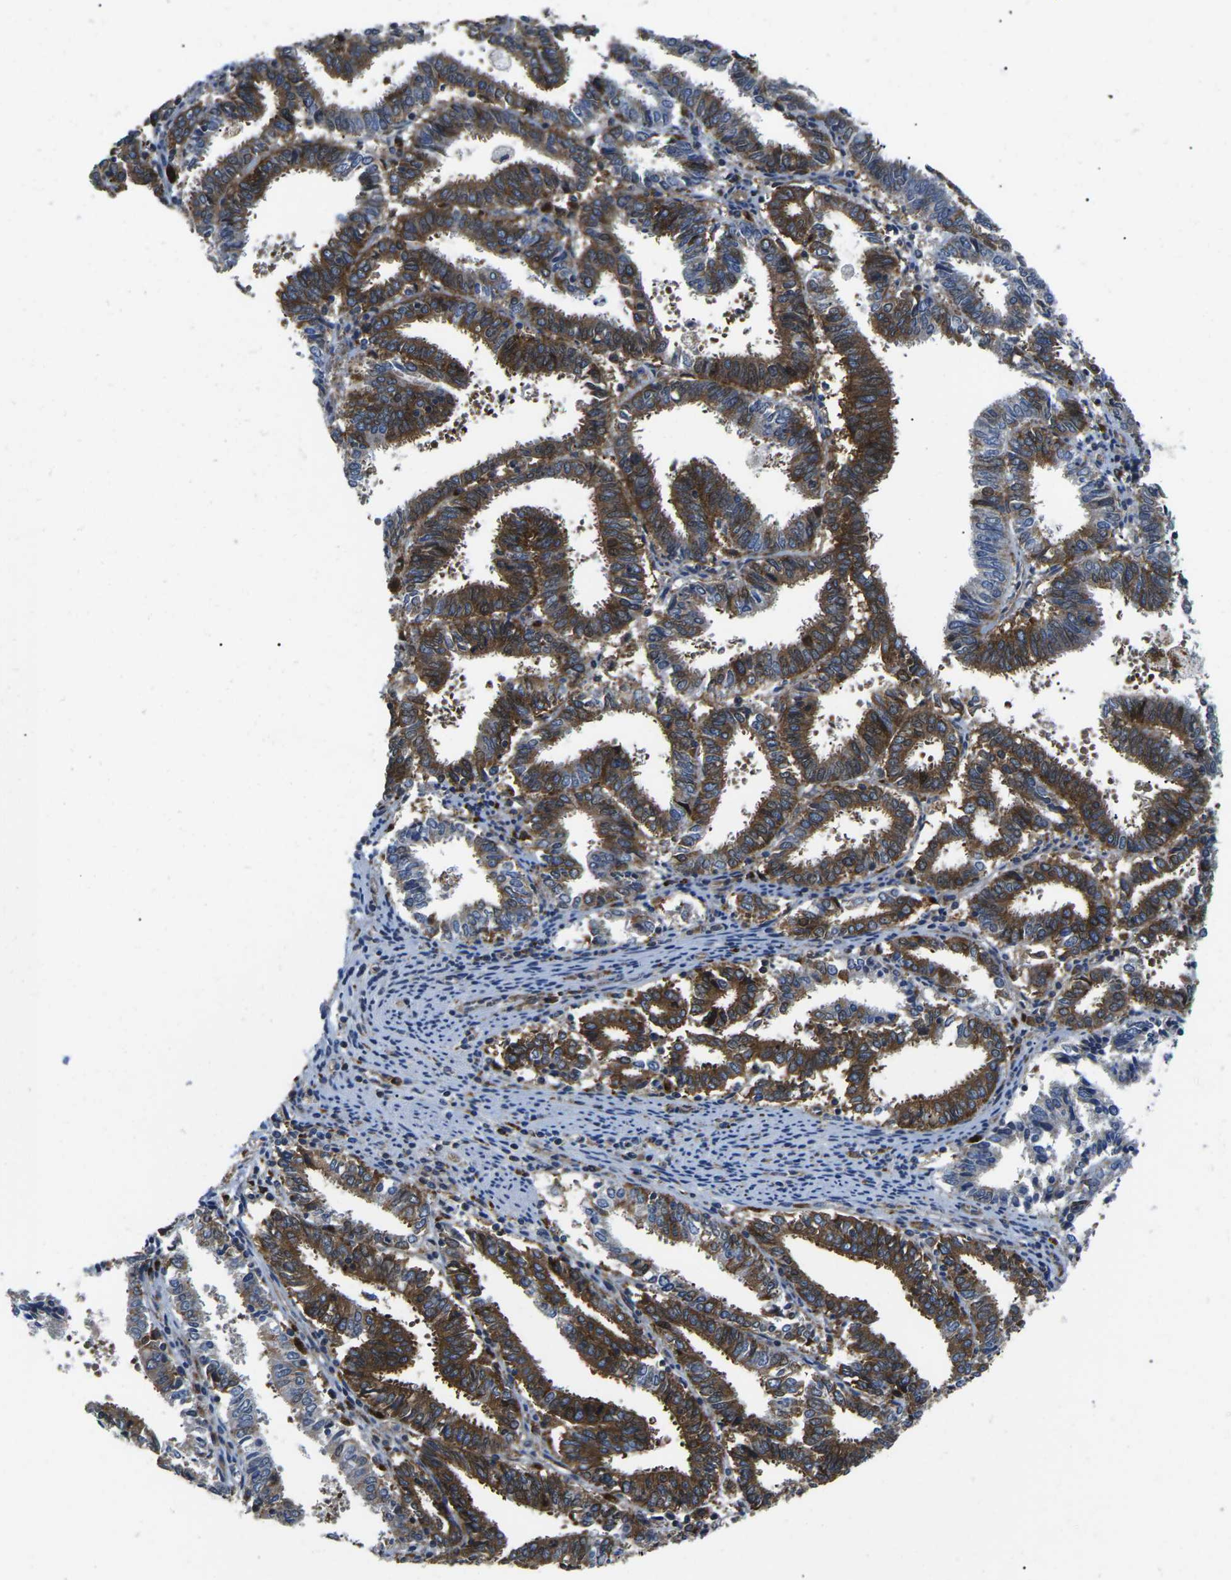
{"staining": {"intensity": "strong", "quantity": ">75%", "location": "cytoplasmic/membranous"}, "tissue": "endometrial cancer", "cell_type": "Tumor cells", "image_type": "cancer", "snomed": [{"axis": "morphology", "description": "Adenocarcinoma, NOS"}, {"axis": "topography", "description": "Uterus"}], "caption": "The immunohistochemical stain highlights strong cytoplasmic/membranous expression in tumor cells of endometrial cancer (adenocarcinoma) tissue.", "gene": "DLG1", "patient": {"sex": "female", "age": 83}}